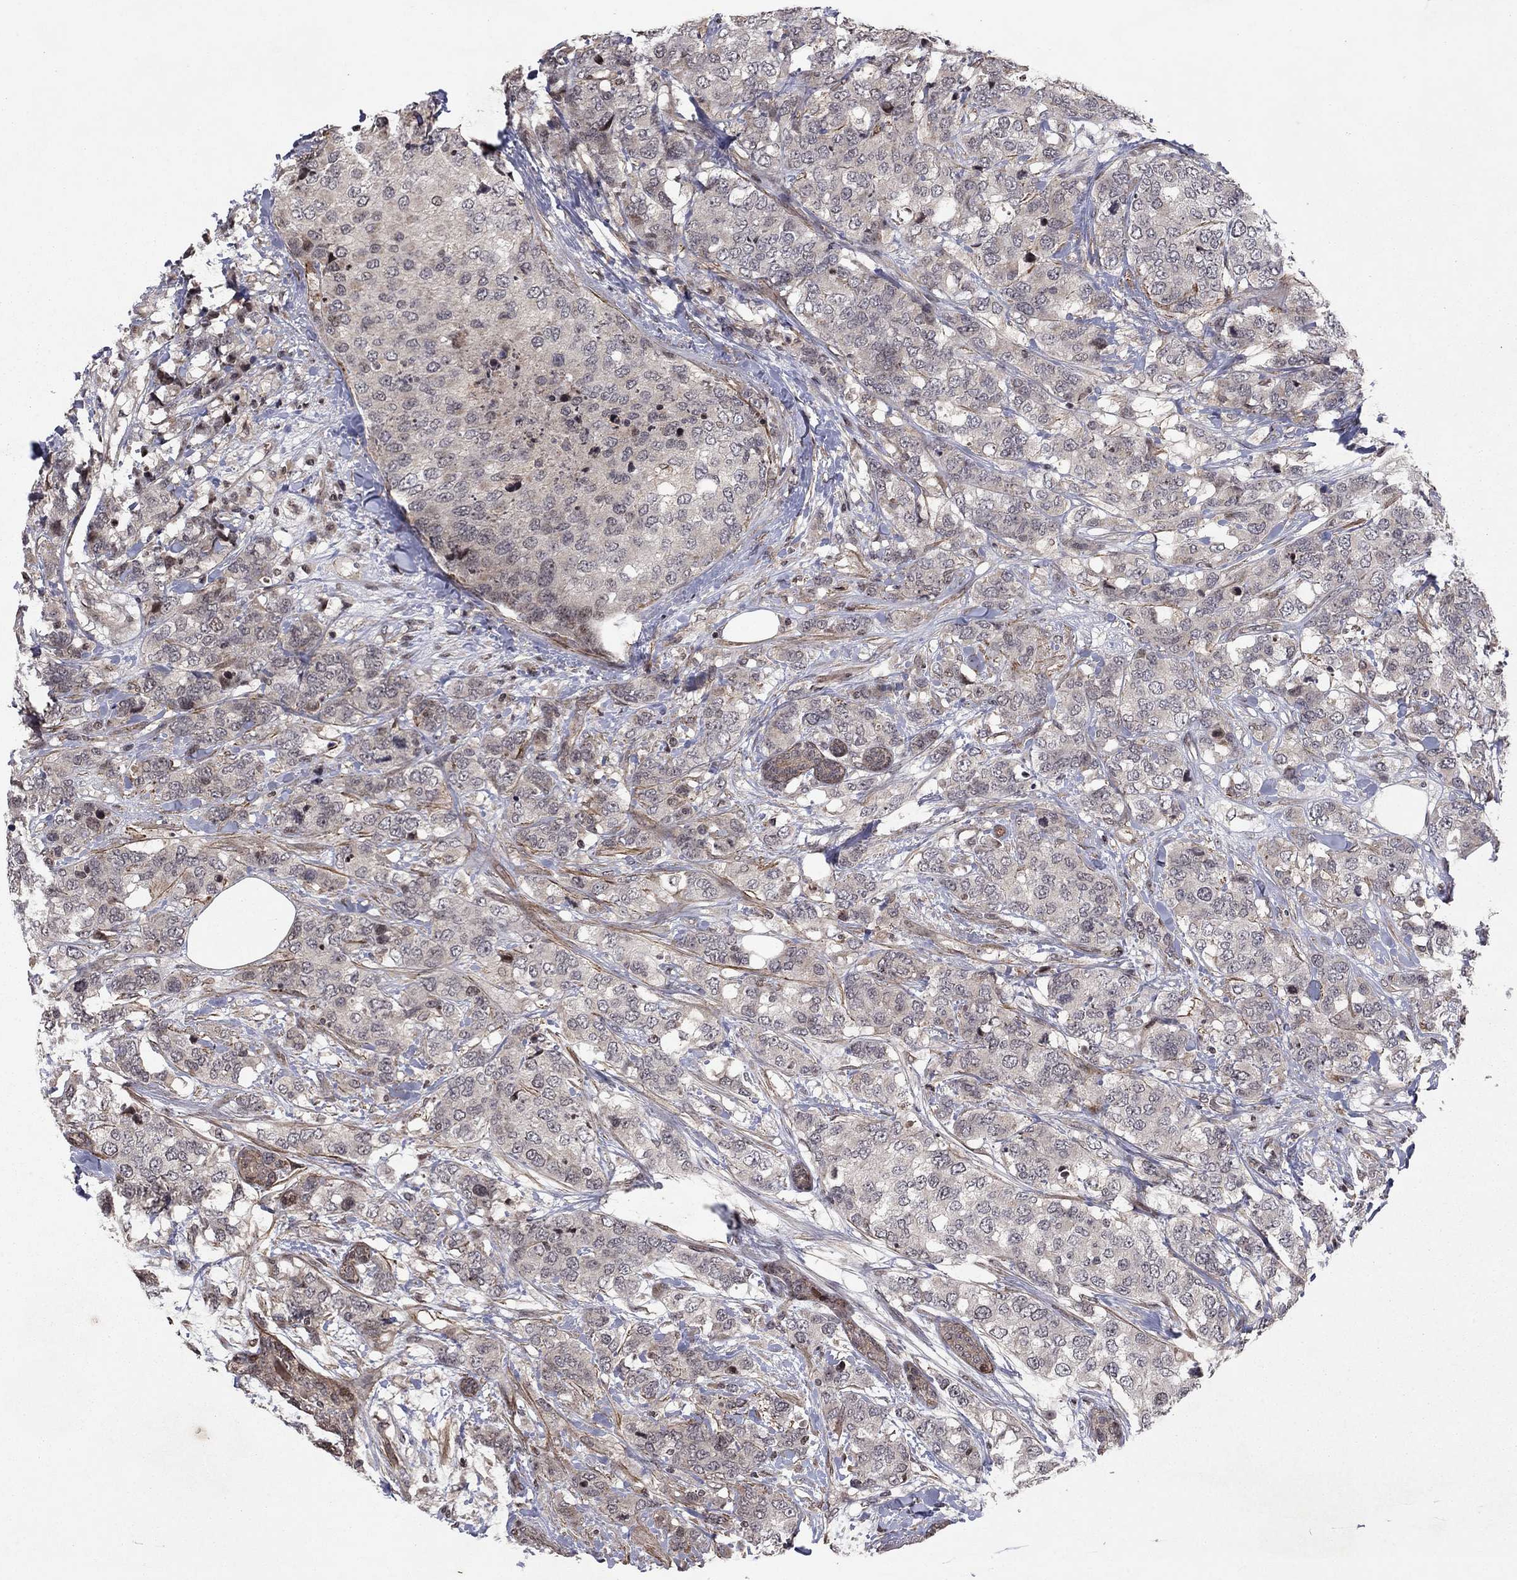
{"staining": {"intensity": "weak", "quantity": "25%-75%", "location": "cytoplasmic/membranous"}, "tissue": "breast cancer", "cell_type": "Tumor cells", "image_type": "cancer", "snomed": [{"axis": "morphology", "description": "Lobular carcinoma"}, {"axis": "topography", "description": "Breast"}], "caption": "There is low levels of weak cytoplasmic/membranous positivity in tumor cells of lobular carcinoma (breast), as demonstrated by immunohistochemical staining (brown color).", "gene": "SORBS1", "patient": {"sex": "female", "age": 59}}